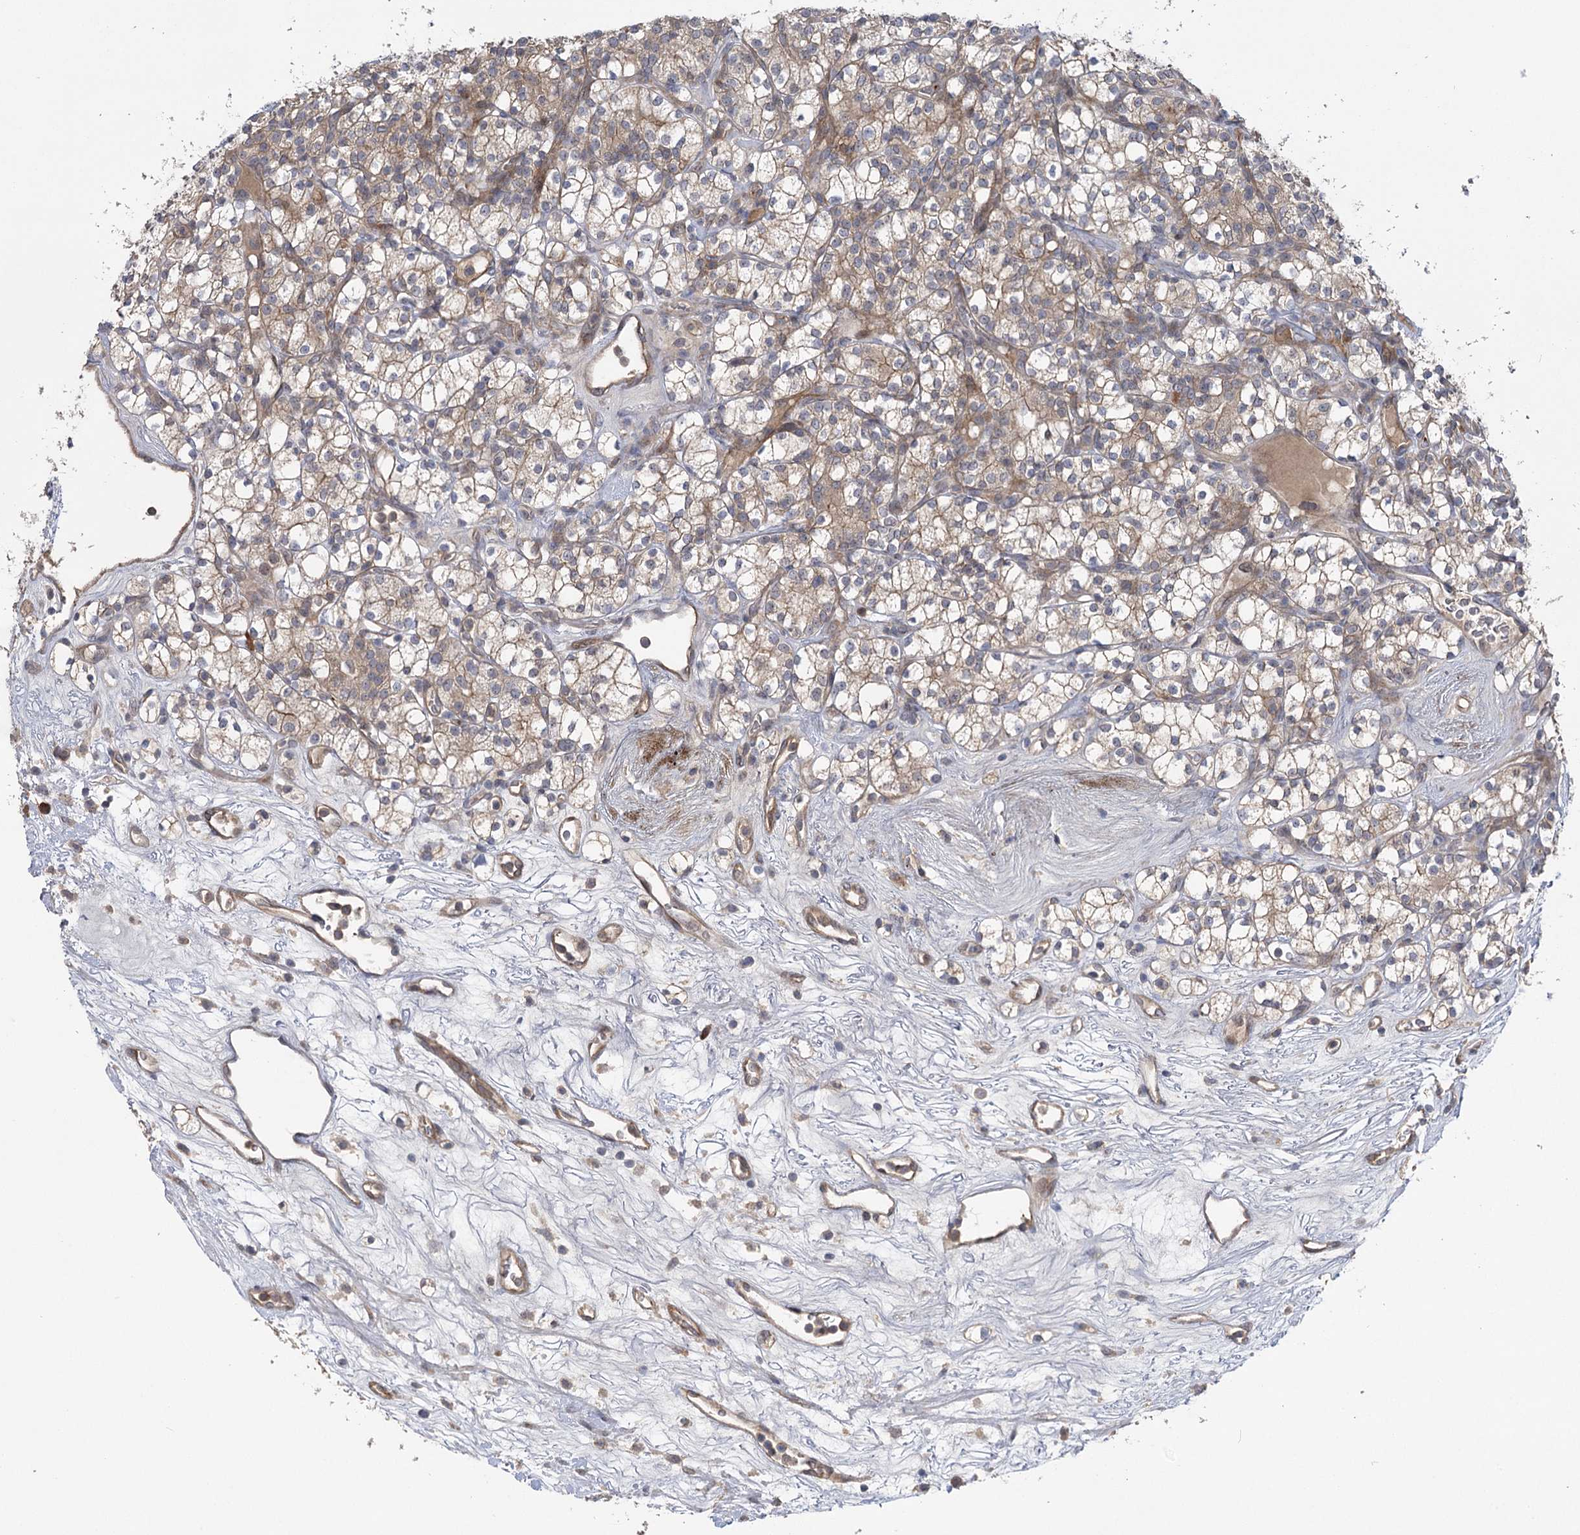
{"staining": {"intensity": "weak", "quantity": ">75%", "location": "cytoplasmic/membranous"}, "tissue": "renal cancer", "cell_type": "Tumor cells", "image_type": "cancer", "snomed": [{"axis": "morphology", "description": "Adenocarcinoma, NOS"}, {"axis": "topography", "description": "Kidney"}], "caption": "This histopathology image demonstrates immunohistochemistry staining of renal cancer (adenocarcinoma), with low weak cytoplasmic/membranous staining in about >75% of tumor cells.", "gene": "KCNN2", "patient": {"sex": "male", "age": 77}}